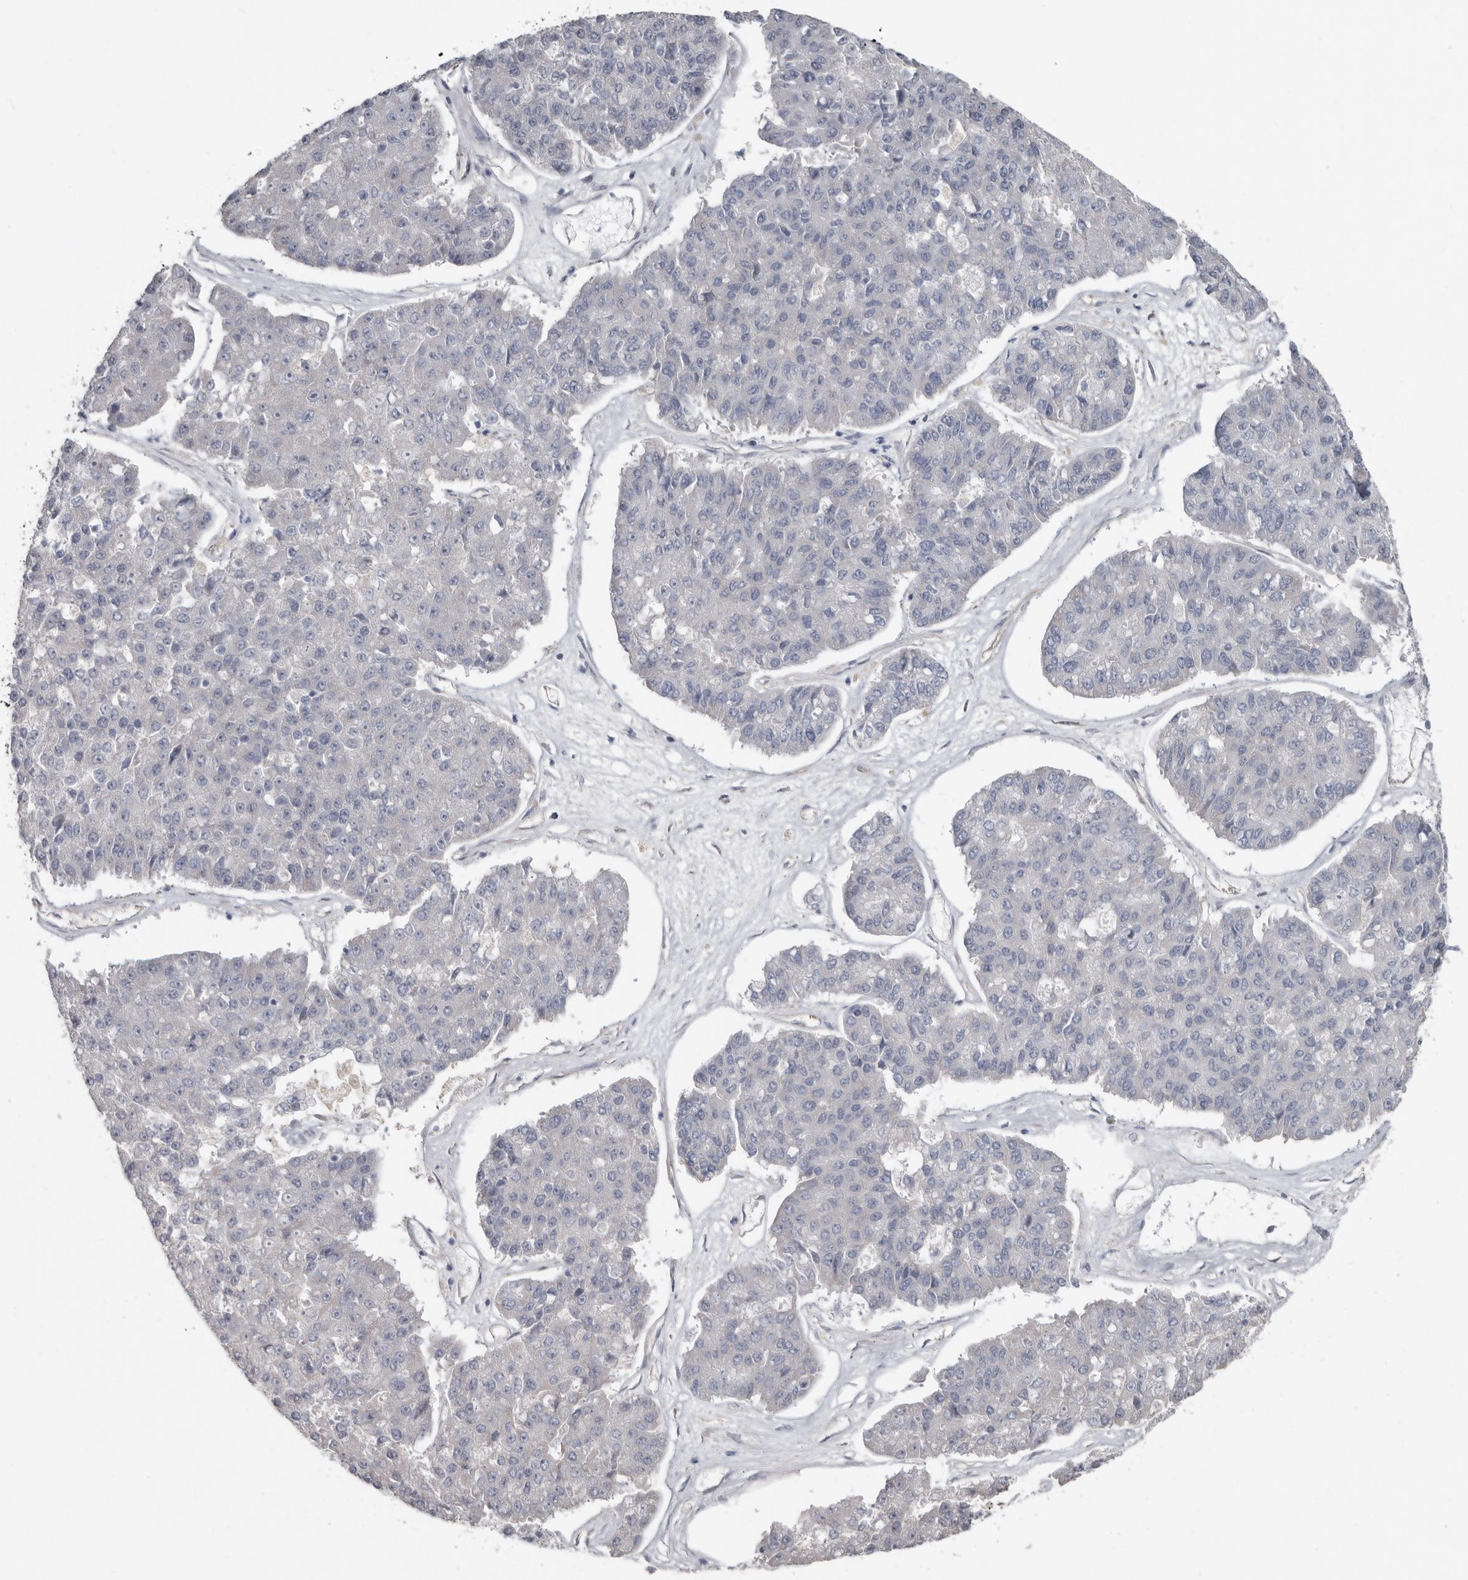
{"staining": {"intensity": "negative", "quantity": "none", "location": "none"}, "tissue": "pancreatic cancer", "cell_type": "Tumor cells", "image_type": "cancer", "snomed": [{"axis": "morphology", "description": "Adenocarcinoma, NOS"}, {"axis": "topography", "description": "Pancreas"}], "caption": "Immunohistochemical staining of pancreatic cancer (adenocarcinoma) exhibits no significant positivity in tumor cells.", "gene": "ZNF114", "patient": {"sex": "male", "age": 50}}